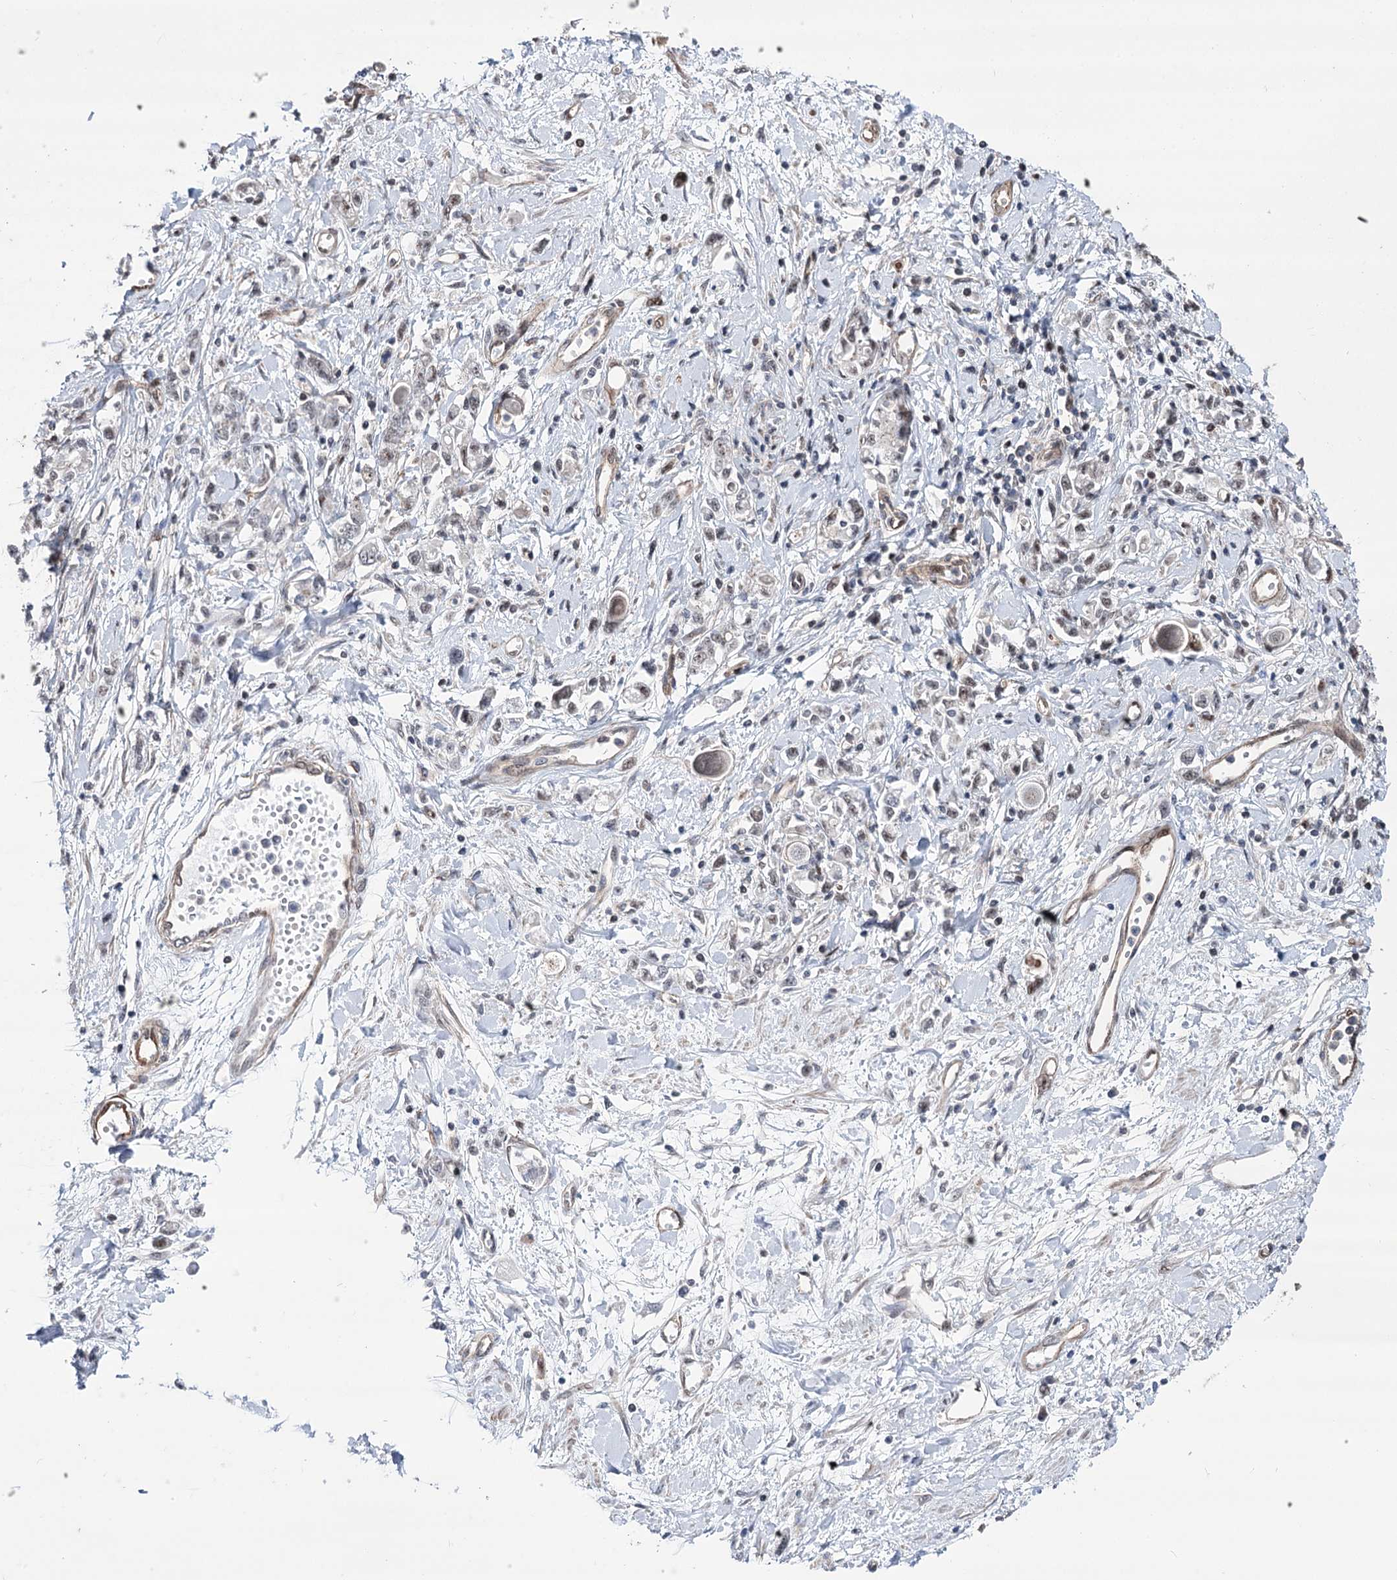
{"staining": {"intensity": "negative", "quantity": "none", "location": "none"}, "tissue": "stomach cancer", "cell_type": "Tumor cells", "image_type": "cancer", "snomed": [{"axis": "morphology", "description": "Adenocarcinoma, NOS"}, {"axis": "topography", "description": "Stomach"}], "caption": "Tumor cells show no significant protein positivity in stomach adenocarcinoma. (Stains: DAB (3,3'-diaminobenzidine) IHC with hematoxylin counter stain, Microscopy: brightfield microscopy at high magnification).", "gene": "CHMP7", "patient": {"sex": "female", "age": 76}}